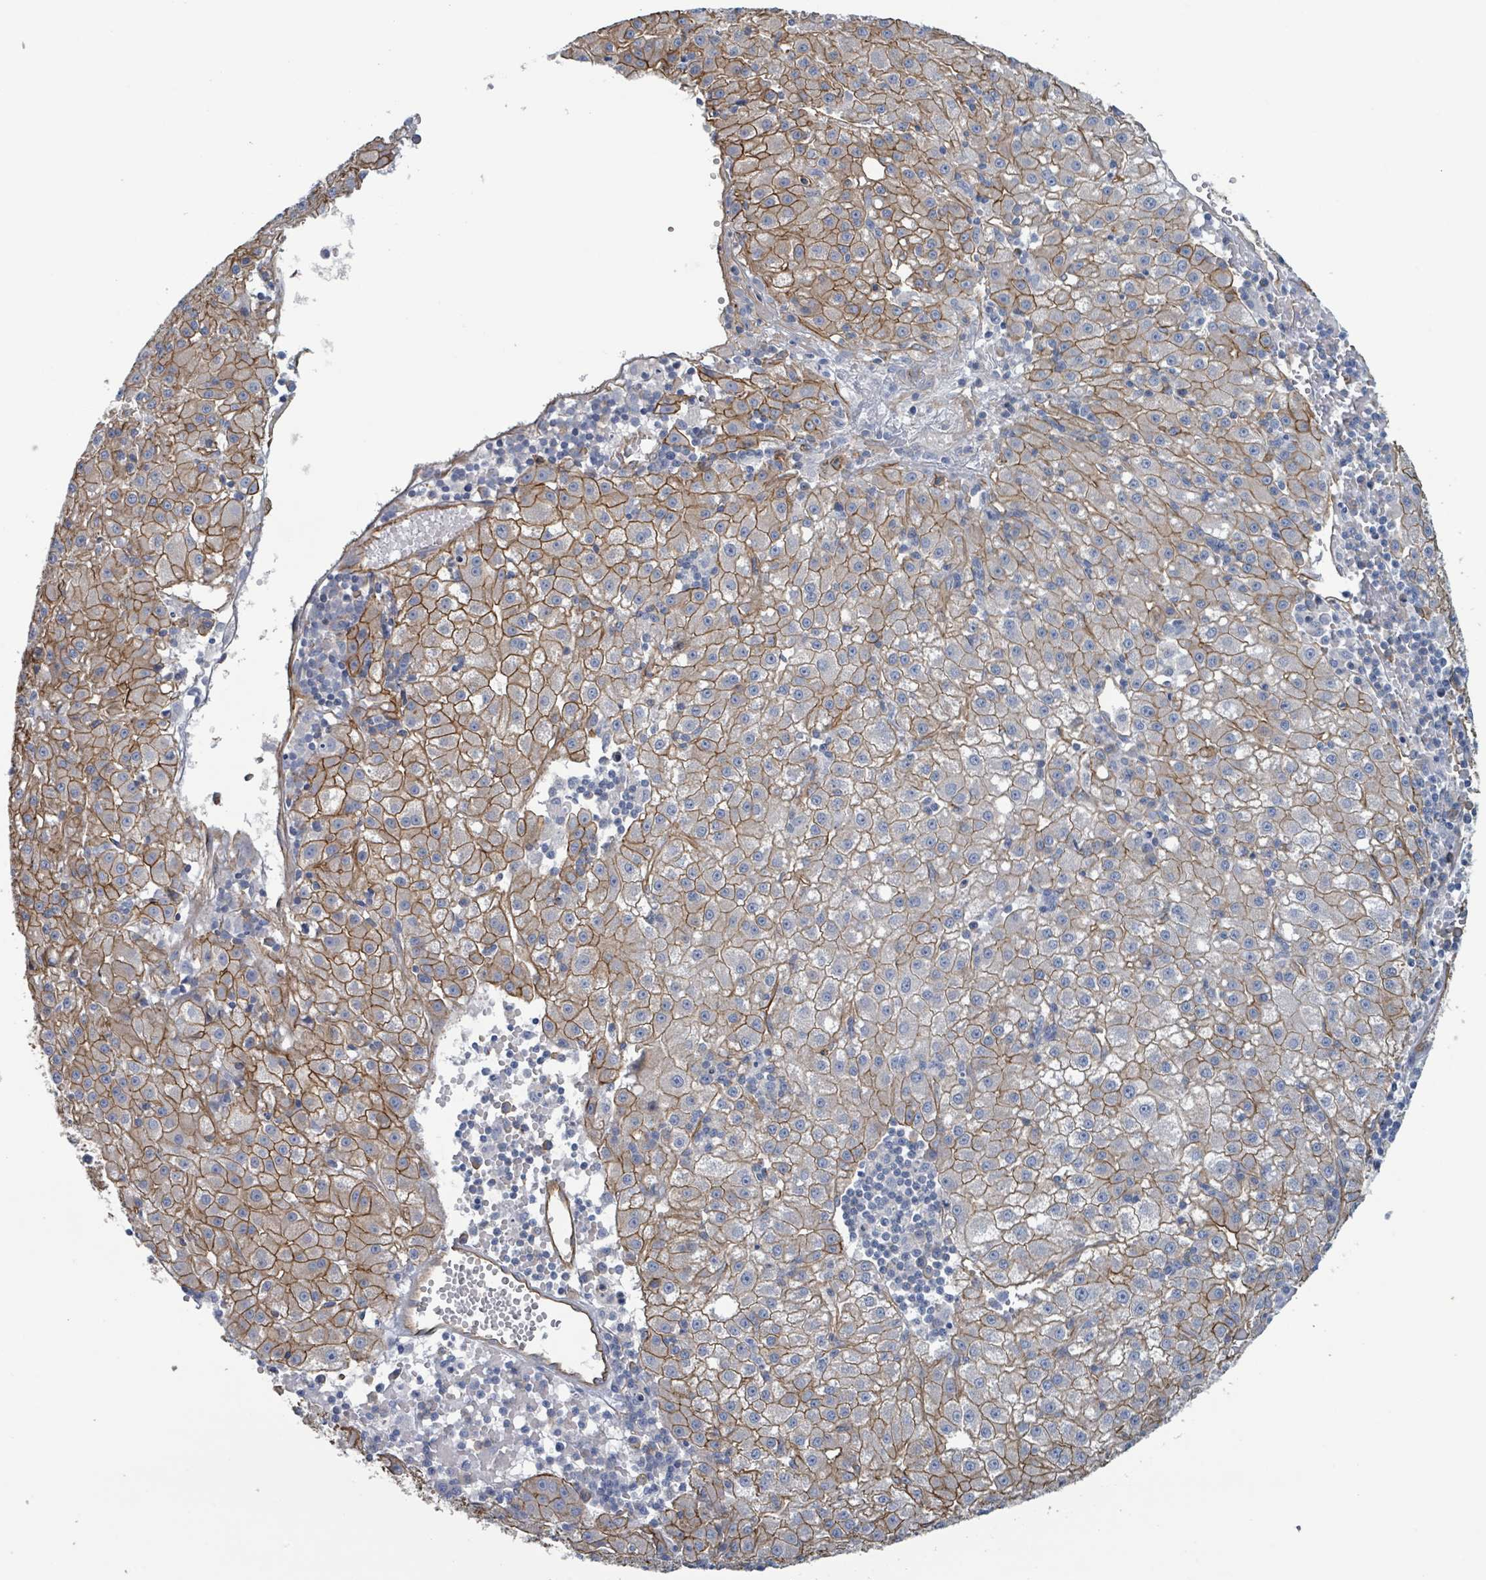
{"staining": {"intensity": "moderate", "quantity": ">75%", "location": "cytoplasmic/membranous"}, "tissue": "liver cancer", "cell_type": "Tumor cells", "image_type": "cancer", "snomed": [{"axis": "morphology", "description": "Carcinoma, Hepatocellular, NOS"}, {"axis": "topography", "description": "Liver"}], "caption": "Hepatocellular carcinoma (liver) stained with a brown dye reveals moderate cytoplasmic/membranous positive staining in about >75% of tumor cells.", "gene": "LDOC1", "patient": {"sex": "male", "age": 76}}